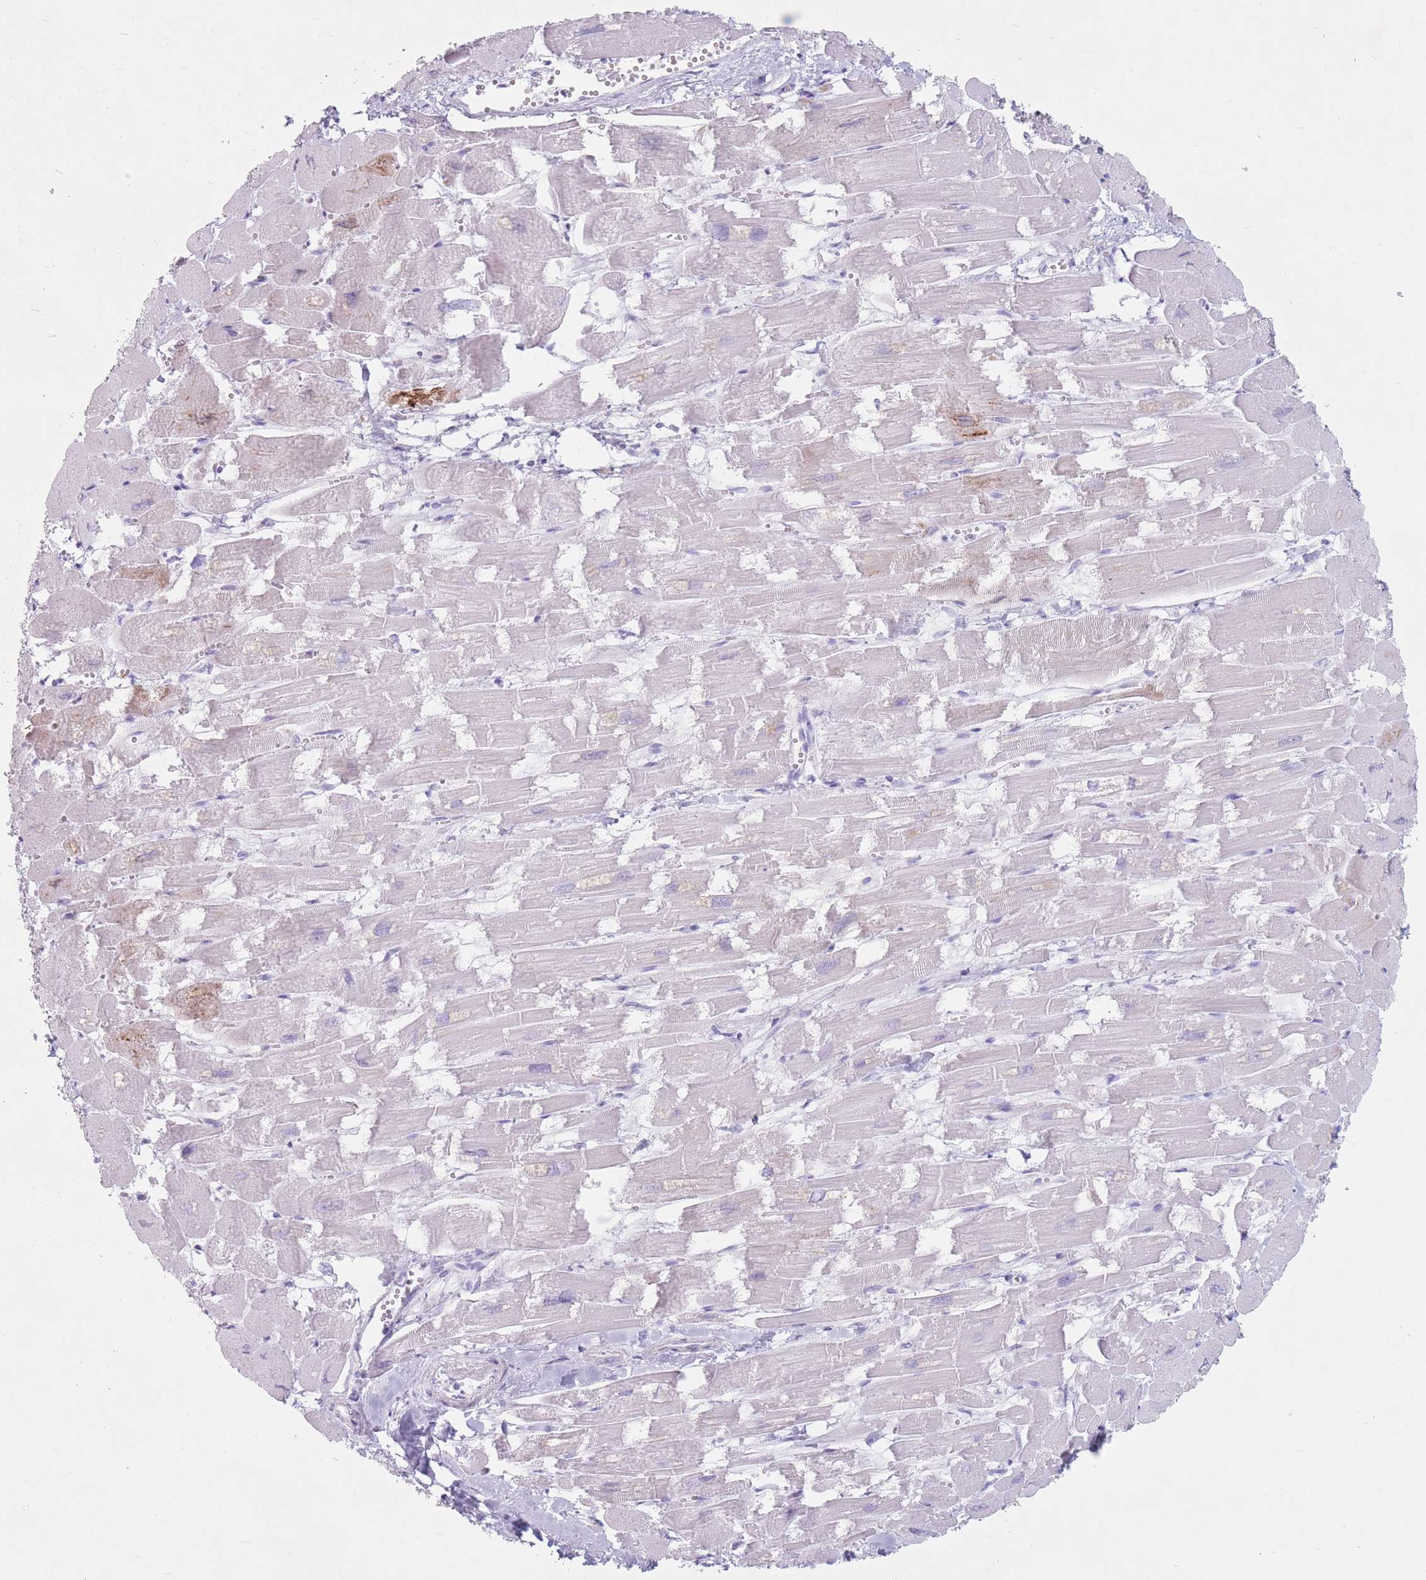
{"staining": {"intensity": "negative", "quantity": "none", "location": "none"}, "tissue": "heart muscle", "cell_type": "Cardiomyocytes", "image_type": "normal", "snomed": [{"axis": "morphology", "description": "Normal tissue, NOS"}, {"axis": "topography", "description": "Heart"}], "caption": "Immunohistochemistry (IHC) of benign human heart muscle displays no positivity in cardiomyocytes. Nuclei are stained in blue.", "gene": "ST3GAL5", "patient": {"sex": "male", "age": 54}}